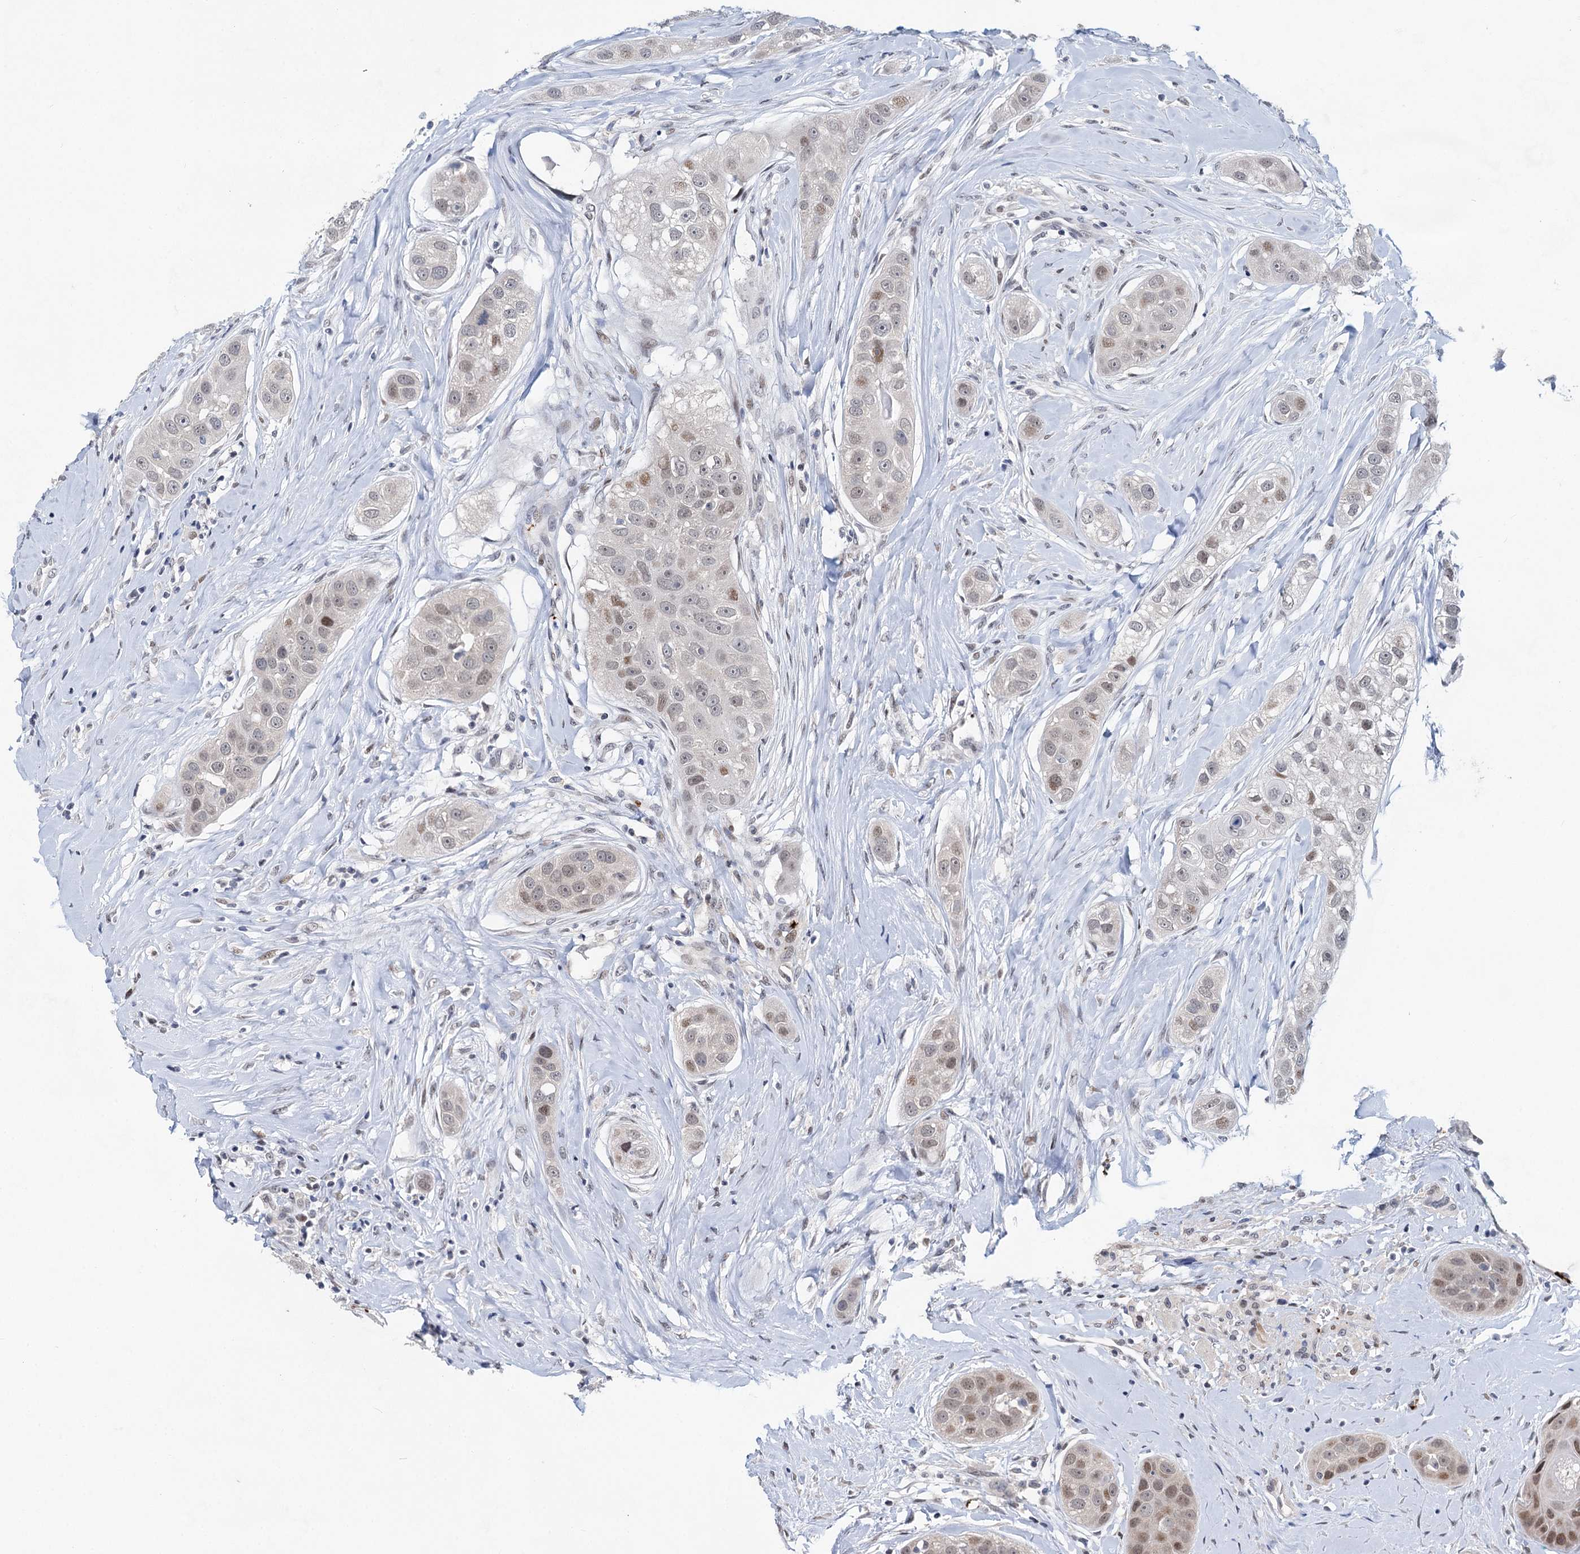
{"staining": {"intensity": "moderate", "quantity": "<25%", "location": "nuclear"}, "tissue": "head and neck cancer", "cell_type": "Tumor cells", "image_type": "cancer", "snomed": [{"axis": "morphology", "description": "Normal tissue, NOS"}, {"axis": "morphology", "description": "Squamous cell carcinoma, NOS"}, {"axis": "topography", "description": "Skeletal muscle"}, {"axis": "topography", "description": "Head-Neck"}], "caption": "About <25% of tumor cells in human head and neck squamous cell carcinoma reveal moderate nuclear protein positivity as visualized by brown immunohistochemical staining.", "gene": "MON2", "patient": {"sex": "male", "age": 51}}